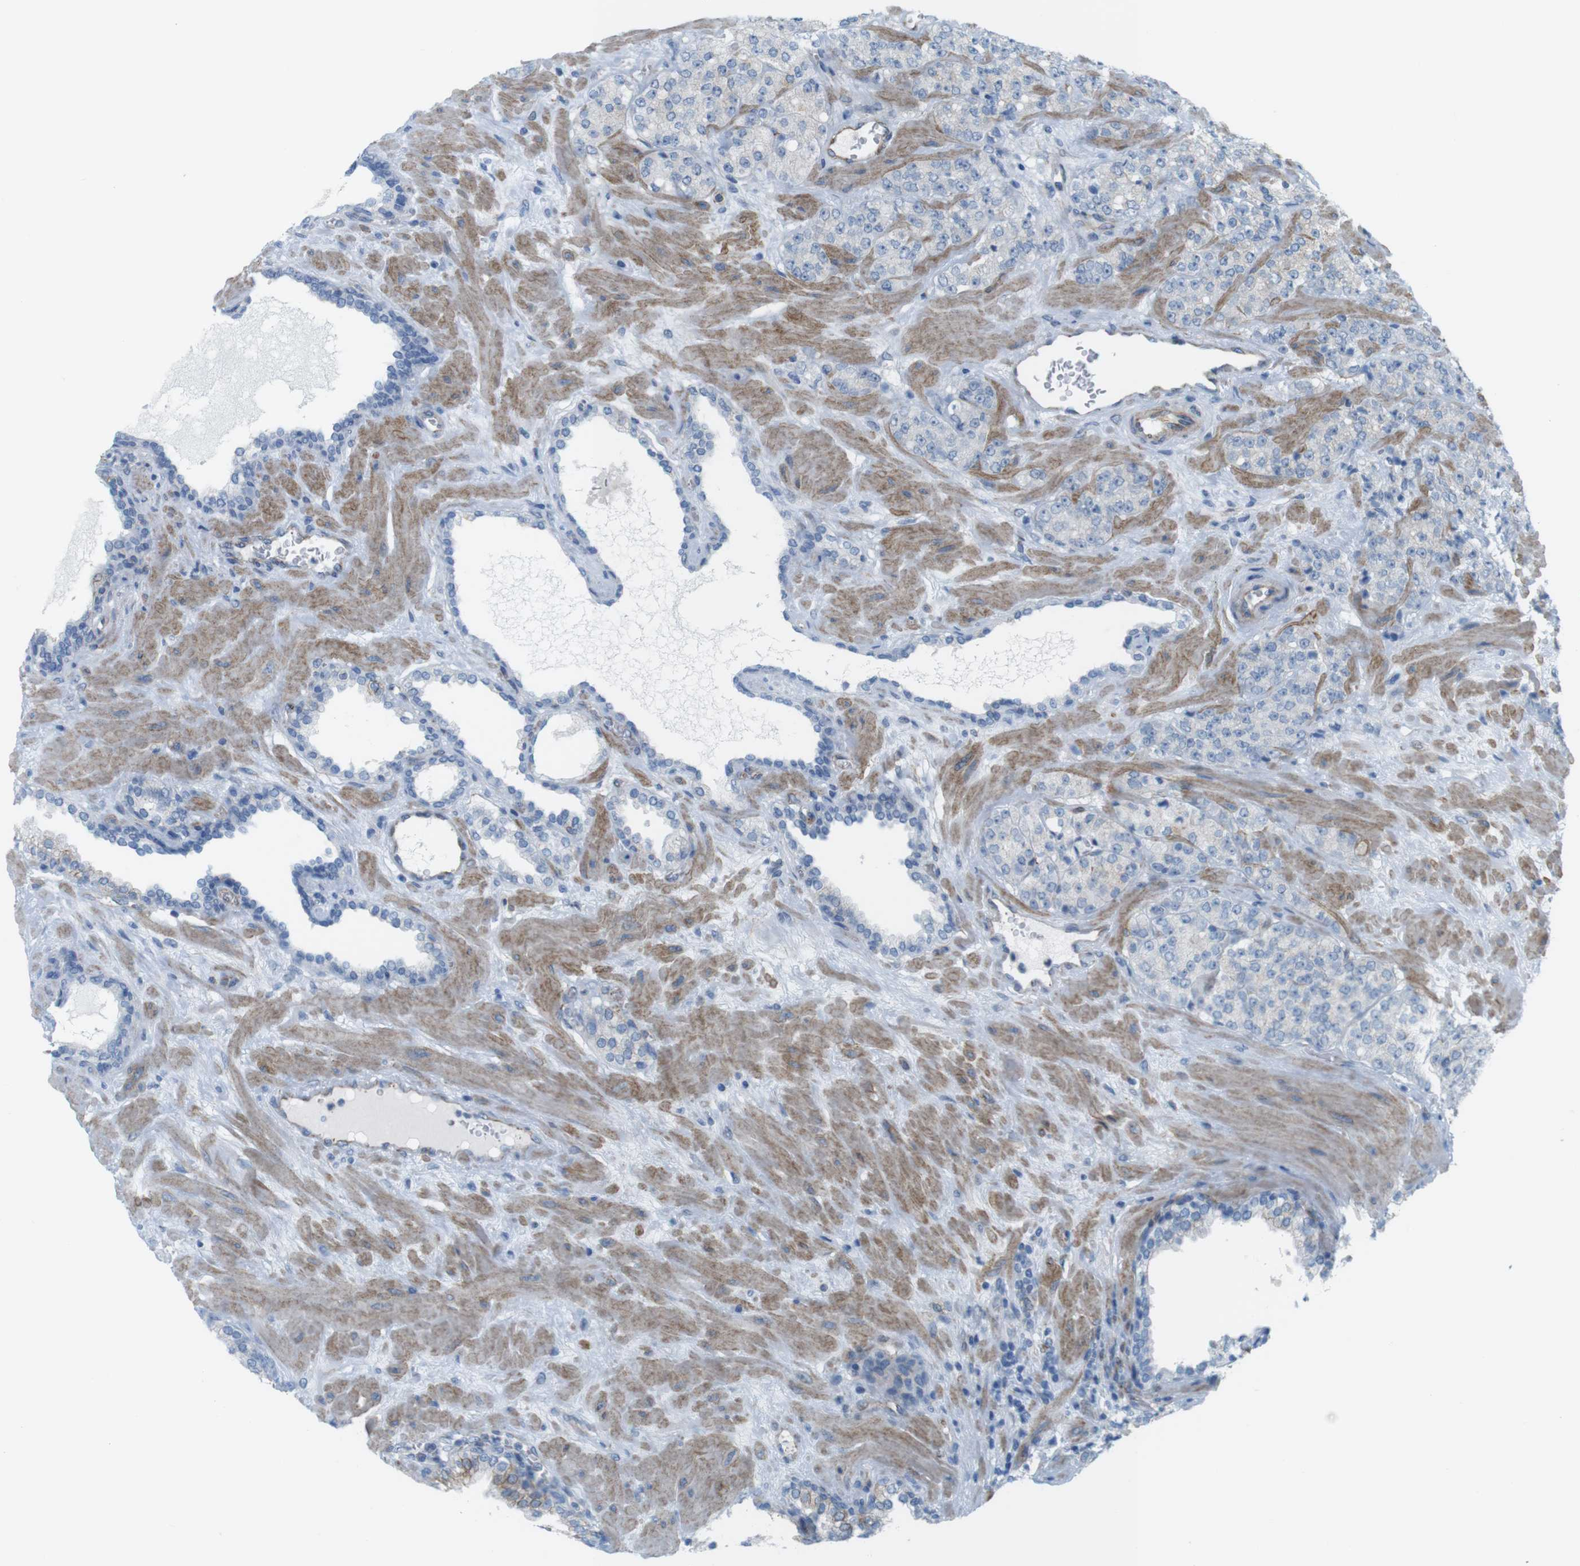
{"staining": {"intensity": "weak", "quantity": "<25%", "location": "cytoplasmic/membranous"}, "tissue": "prostate cancer", "cell_type": "Tumor cells", "image_type": "cancer", "snomed": [{"axis": "morphology", "description": "Adenocarcinoma, High grade"}, {"axis": "topography", "description": "Prostate"}], "caption": "This is an immunohistochemistry micrograph of human prostate cancer (high-grade adenocarcinoma). There is no staining in tumor cells.", "gene": "MYH9", "patient": {"sex": "male", "age": 64}}